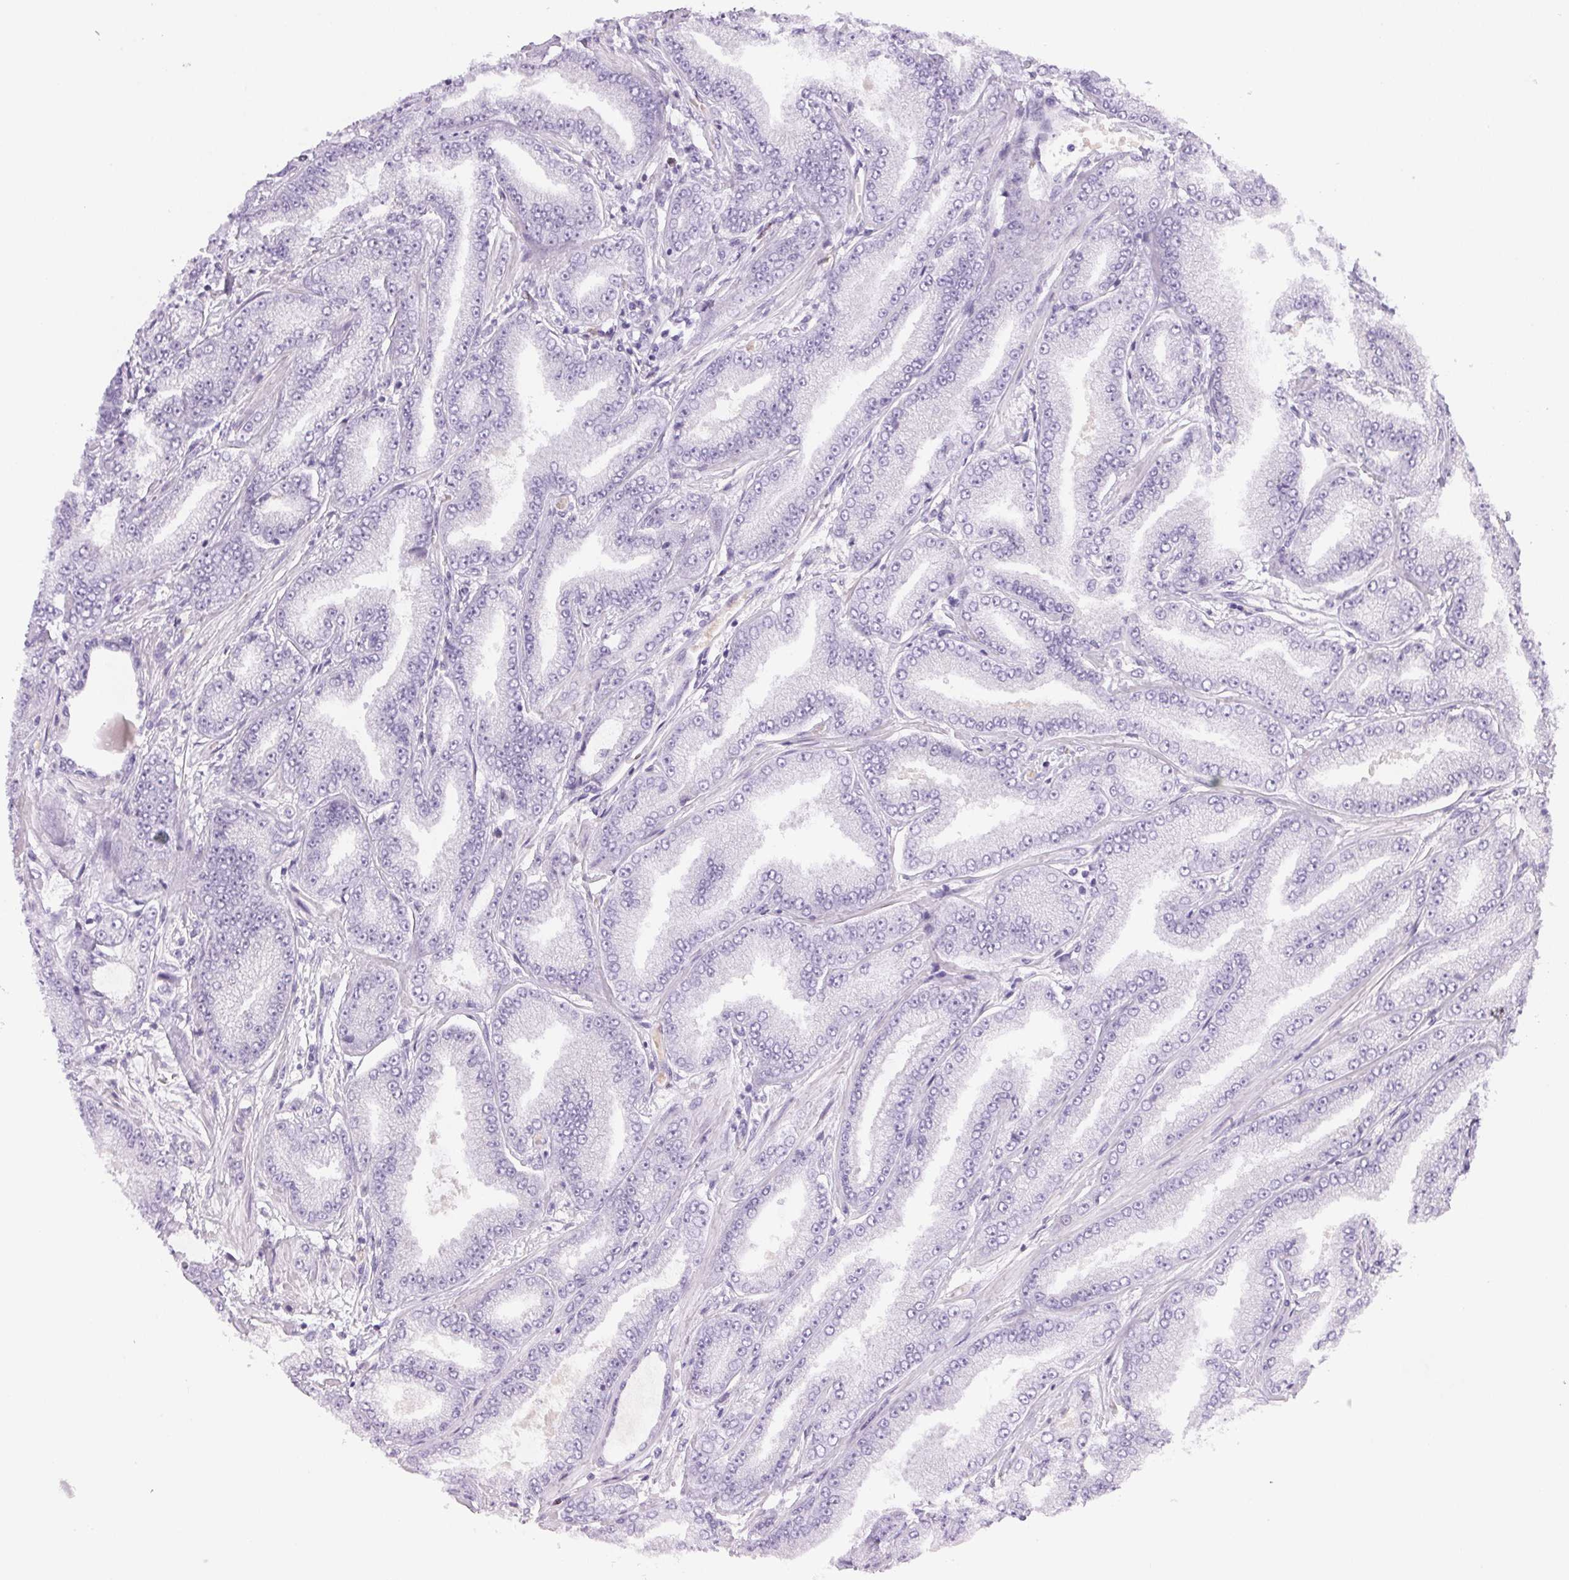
{"staining": {"intensity": "negative", "quantity": "none", "location": "none"}, "tissue": "prostate cancer", "cell_type": "Tumor cells", "image_type": "cancer", "snomed": [{"axis": "morphology", "description": "Adenocarcinoma, Low grade"}, {"axis": "topography", "description": "Prostate"}], "caption": "This is a micrograph of IHC staining of prostate cancer, which shows no positivity in tumor cells. (Brightfield microscopy of DAB immunohistochemistry (IHC) at high magnification).", "gene": "PADI4", "patient": {"sex": "male", "age": 55}}